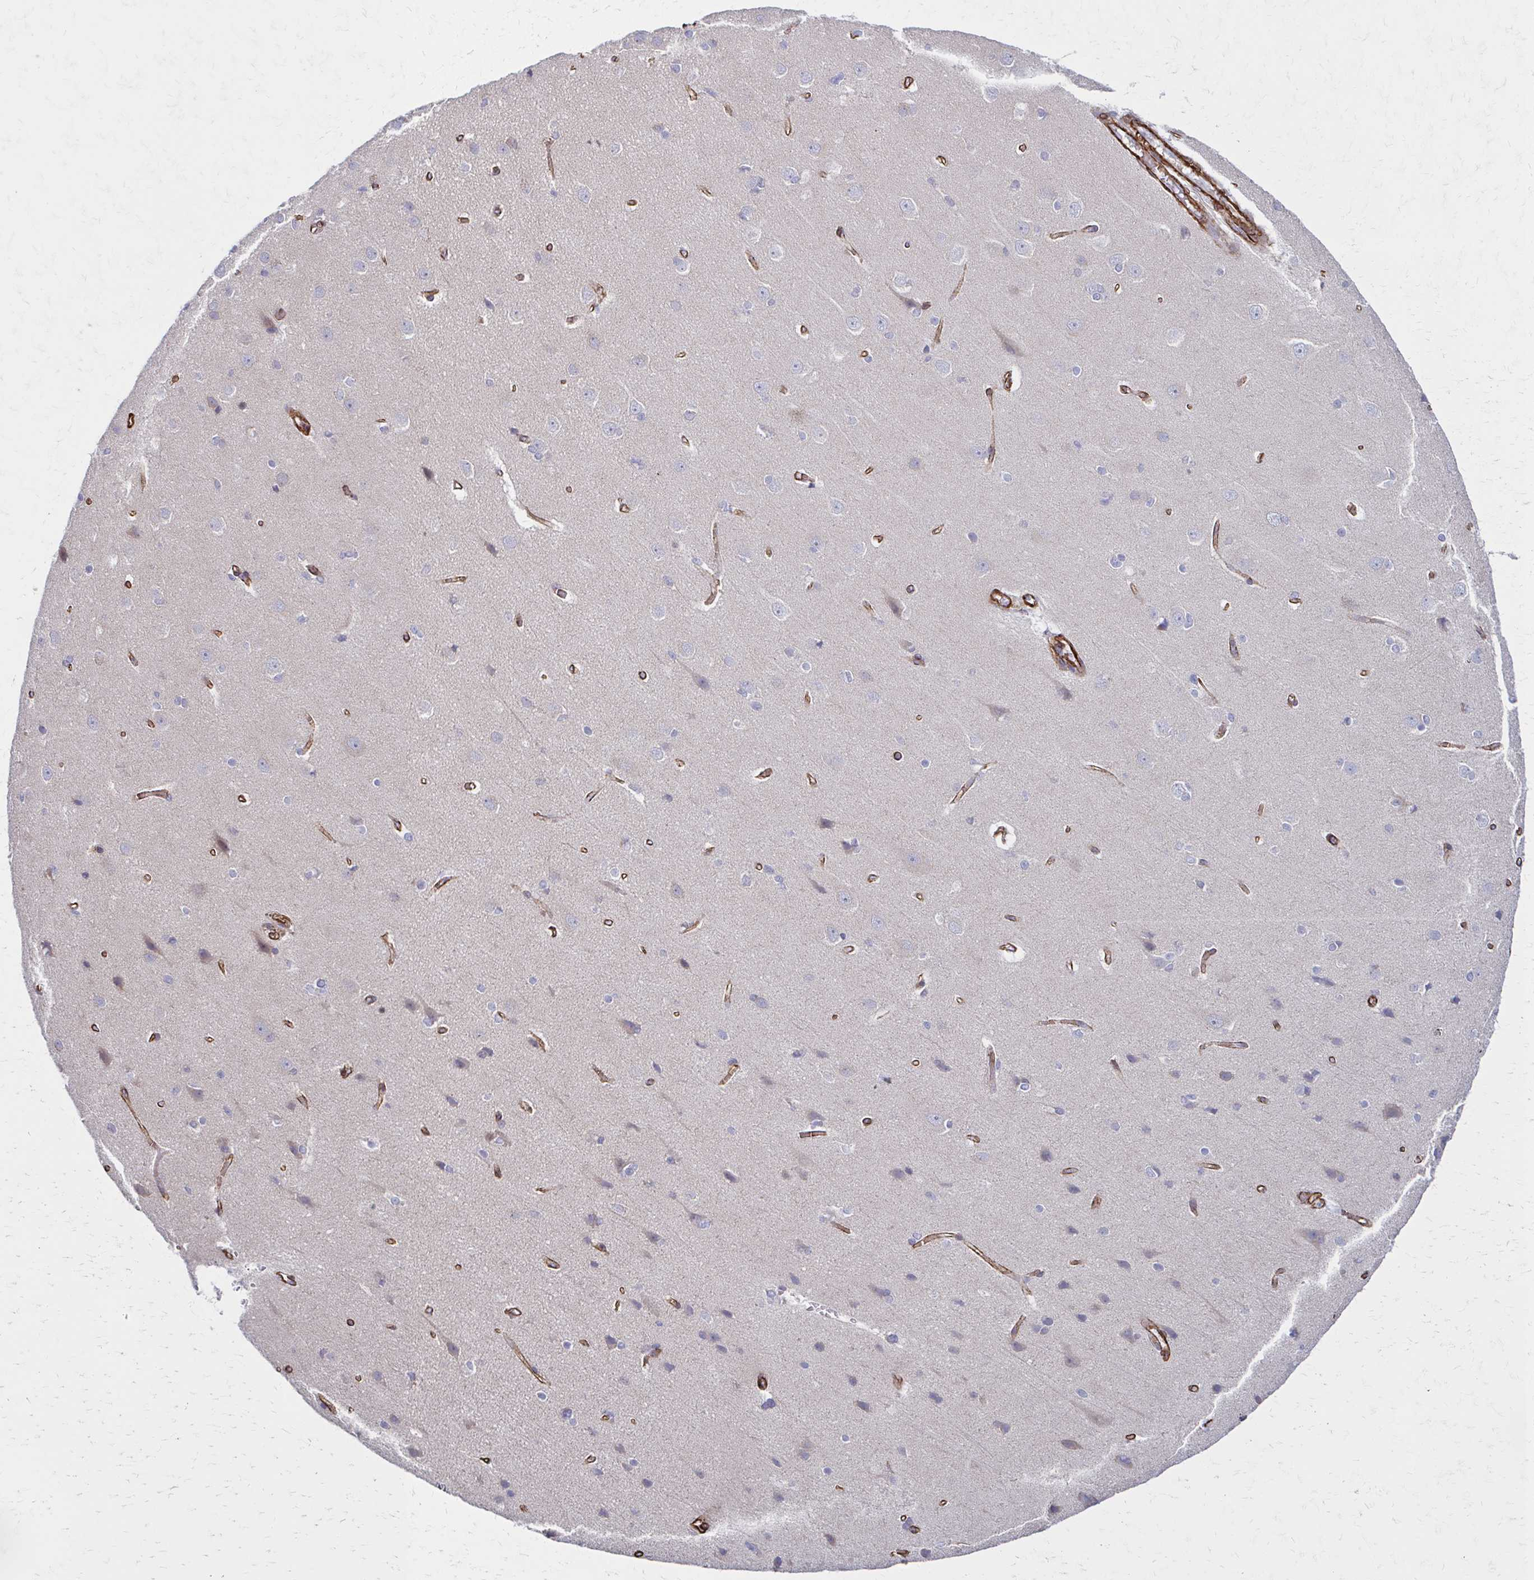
{"staining": {"intensity": "strong", "quantity": ">75%", "location": "cytoplasmic/membranous"}, "tissue": "cerebral cortex", "cell_type": "Endothelial cells", "image_type": "normal", "snomed": [{"axis": "morphology", "description": "Normal tissue, NOS"}, {"axis": "topography", "description": "Cerebral cortex"}], "caption": "Normal cerebral cortex was stained to show a protein in brown. There is high levels of strong cytoplasmic/membranous expression in approximately >75% of endothelial cells.", "gene": "TIMMDC1", "patient": {"sex": "male", "age": 37}}